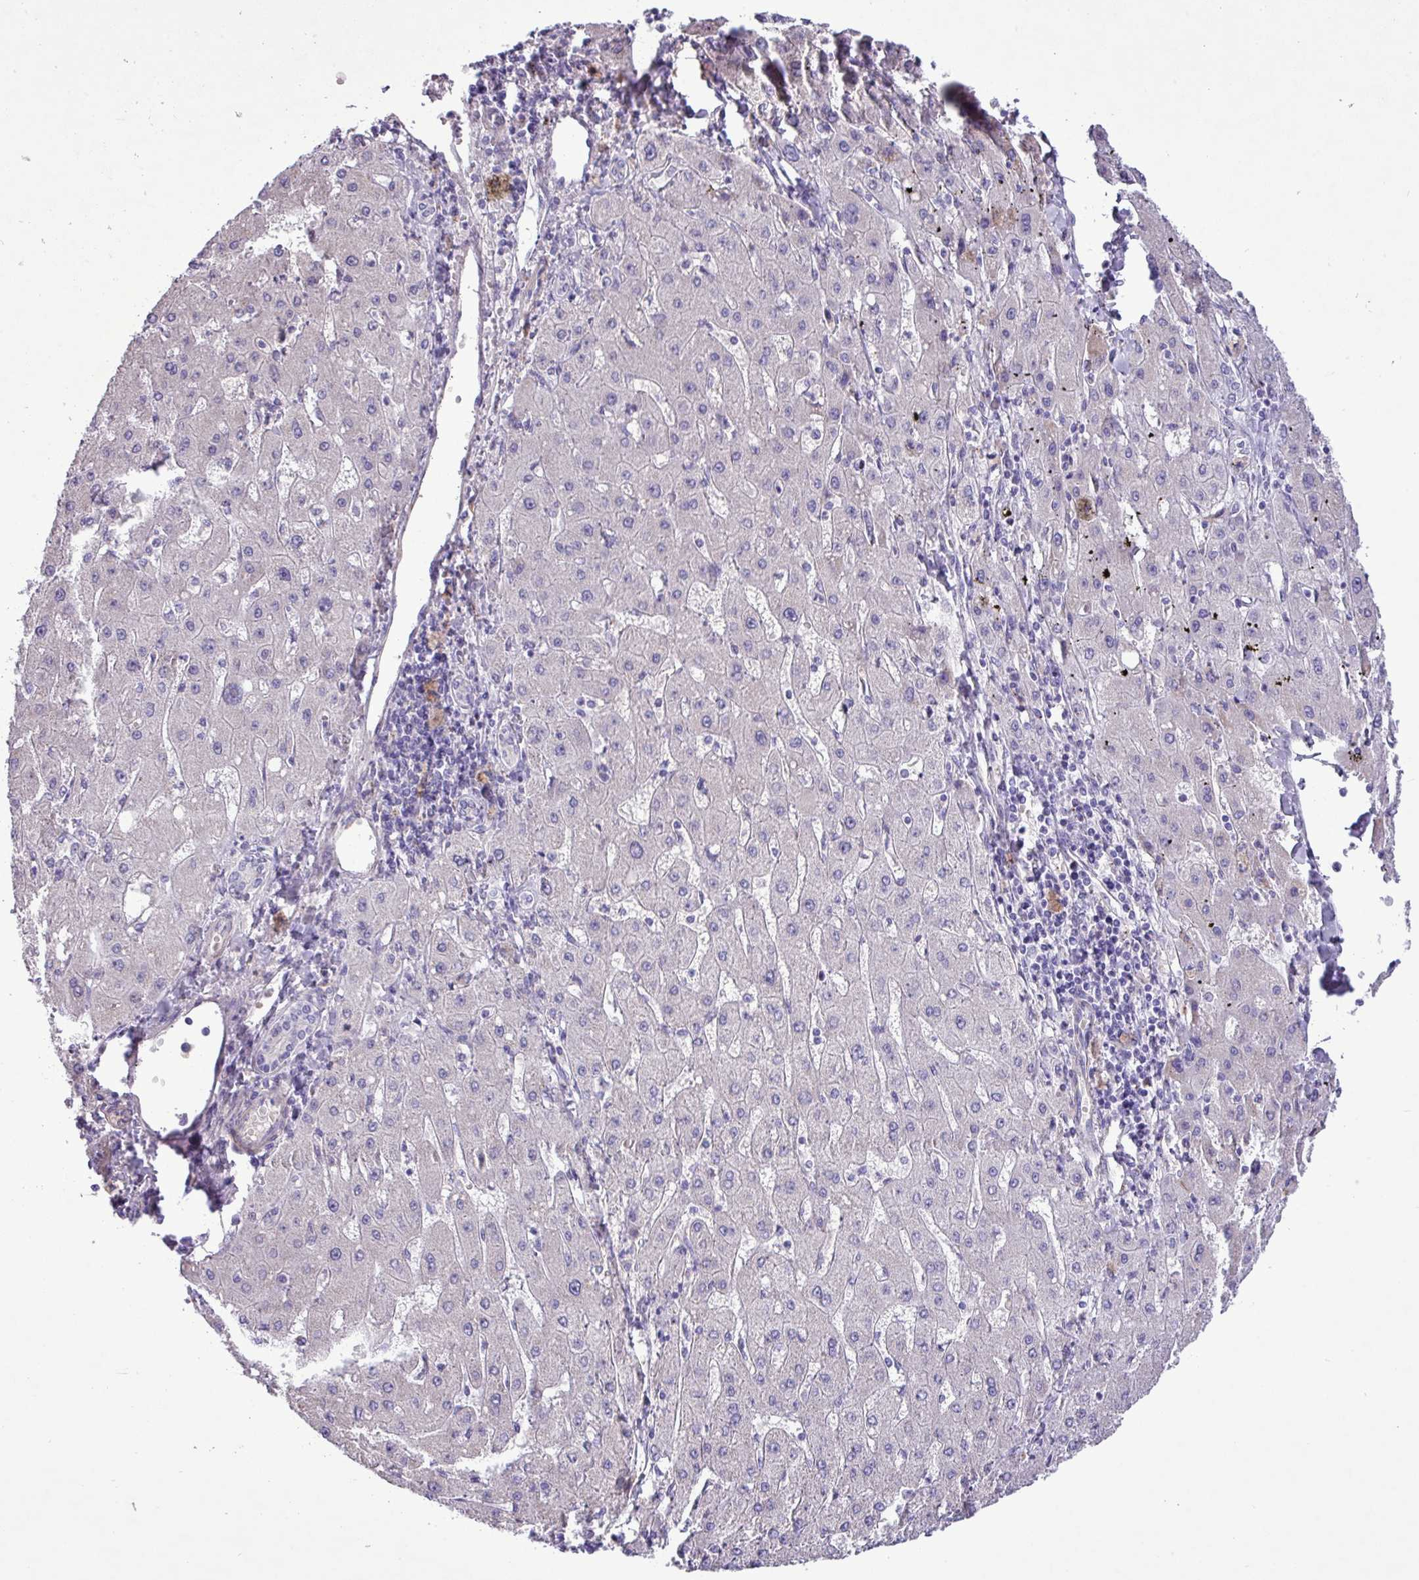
{"staining": {"intensity": "negative", "quantity": "none", "location": "none"}, "tissue": "liver cancer", "cell_type": "Tumor cells", "image_type": "cancer", "snomed": [{"axis": "morphology", "description": "Carcinoma, Hepatocellular, NOS"}, {"axis": "topography", "description": "Liver"}], "caption": "A photomicrograph of human liver cancer (hepatocellular carcinoma) is negative for staining in tumor cells.", "gene": "CD248", "patient": {"sex": "male", "age": 72}}